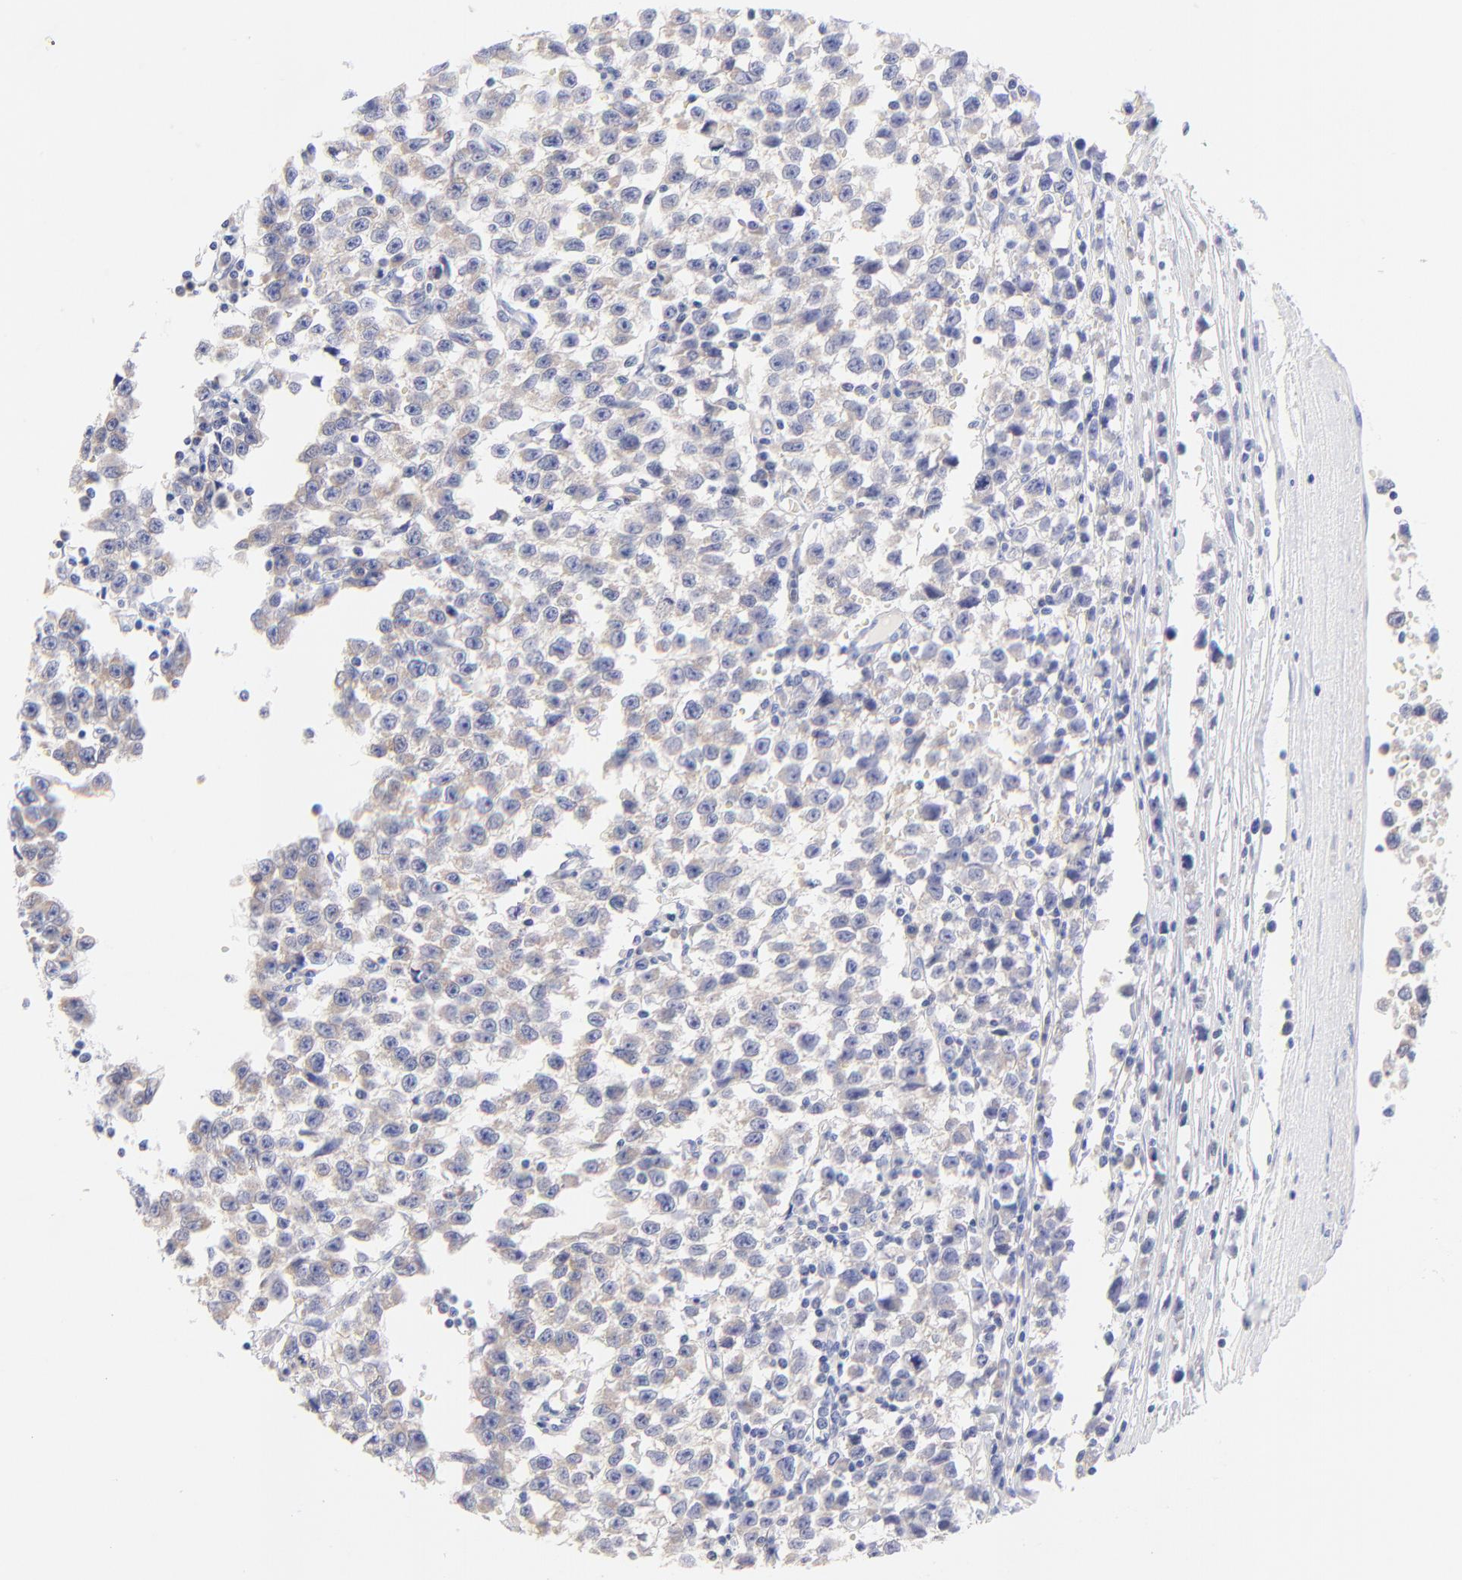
{"staining": {"intensity": "weak", "quantity": ">75%", "location": "cytoplasmic/membranous"}, "tissue": "testis cancer", "cell_type": "Tumor cells", "image_type": "cancer", "snomed": [{"axis": "morphology", "description": "Seminoma, NOS"}, {"axis": "topography", "description": "Testis"}], "caption": "Testis cancer (seminoma) stained for a protein (brown) demonstrates weak cytoplasmic/membranous positive staining in approximately >75% of tumor cells.", "gene": "EBP", "patient": {"sex": "male", "age": 35}}